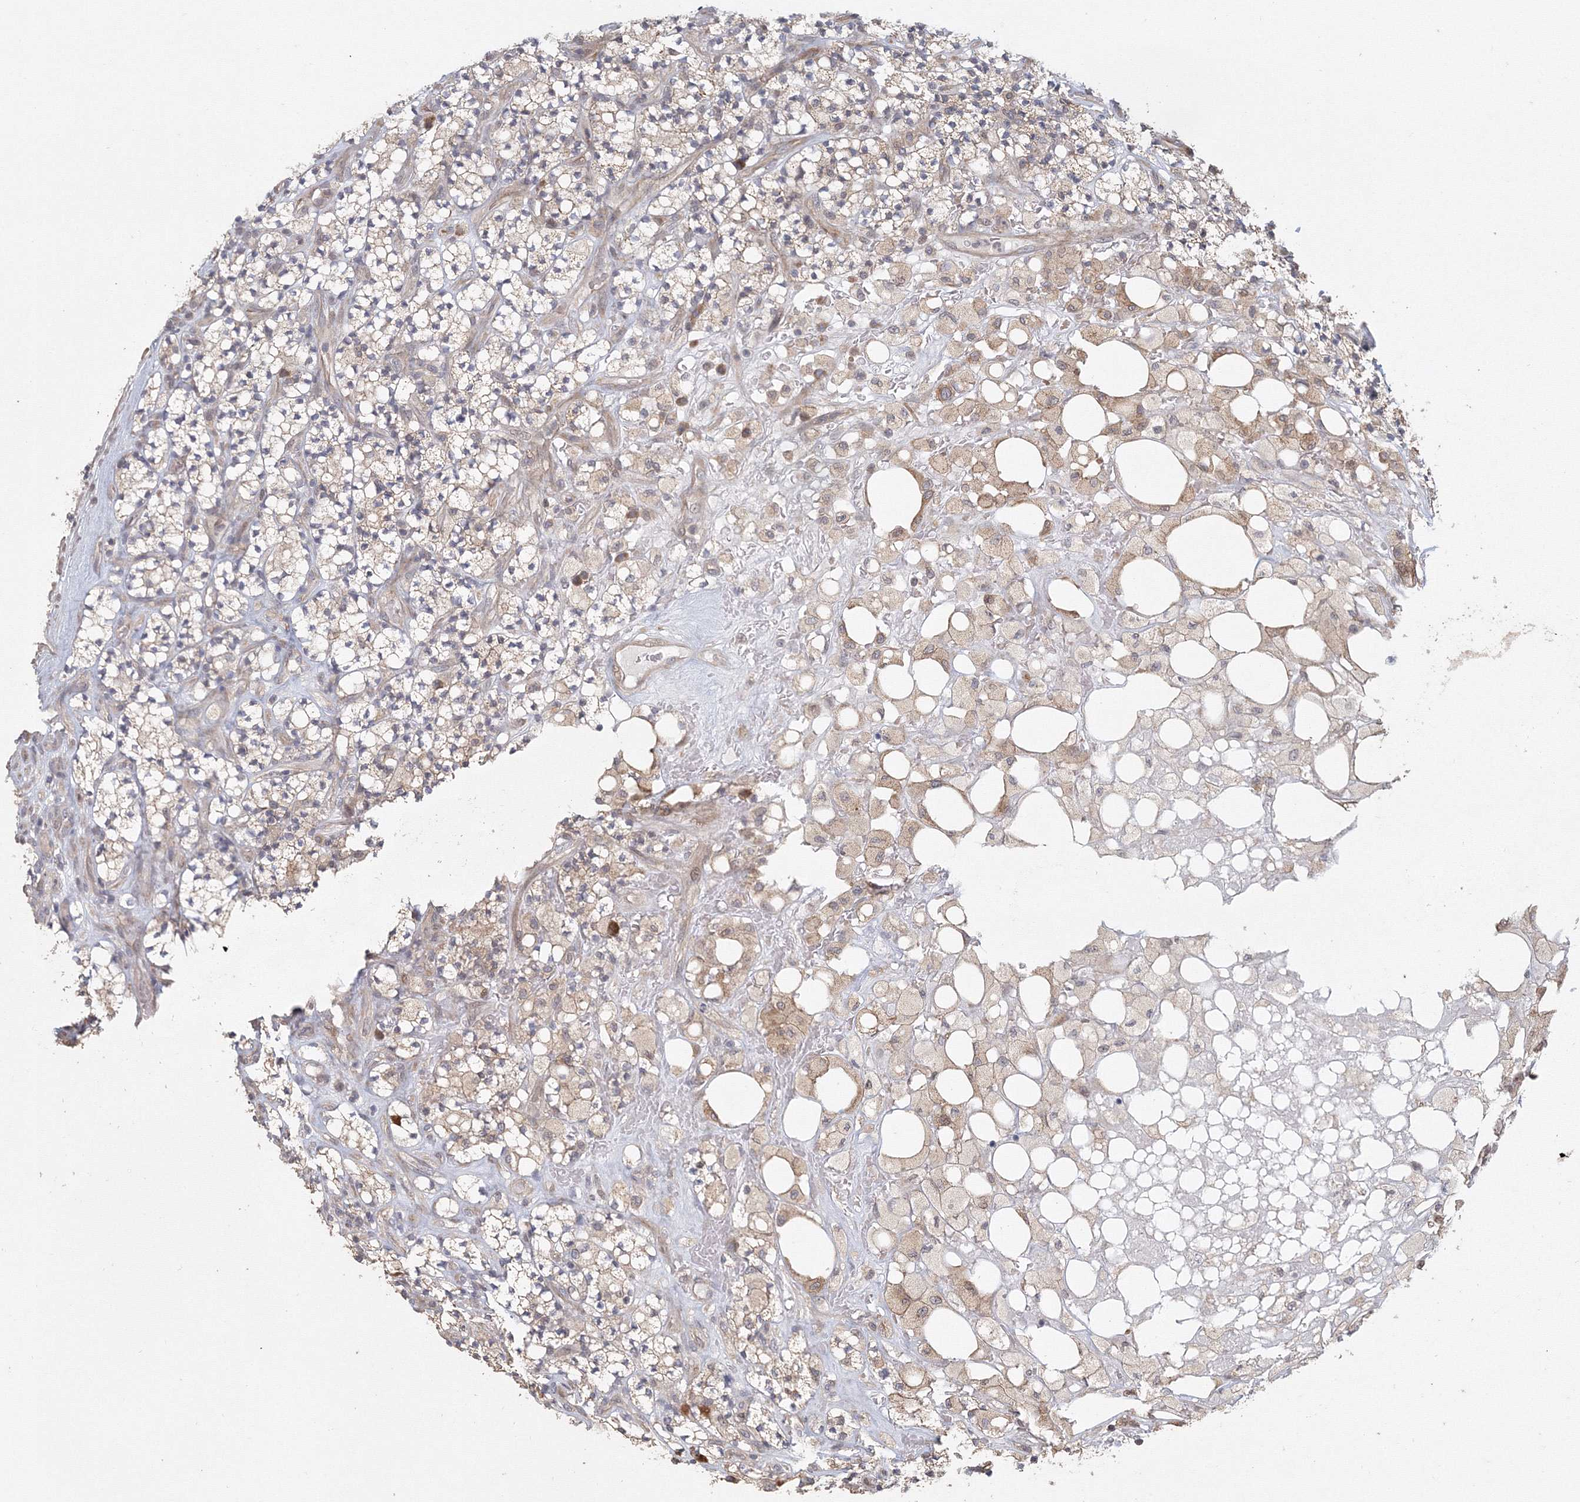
{"staining": {"intensity": "weak", "quantity": "25%-75%", "location": "cytoplasmic/membranous"}, "tissue": "renal cancer", "cell_type": "Tumor cells", "image_type": "cancer", "snomed": [{"axis": "morphology", "description": "Adenocarcinoma, NOS"}, {"axis": "topography", "description": "Kidney"}], "caption": "Immunohistochemical staining of human renal cancer (adenocarcinoma) exhibits low levels of weak cytoplasmic/membranous protein staining in about 25%-75% of tumor cells.", "gene": "TACC2", "patient": {"sex": "male", "age": 77}}